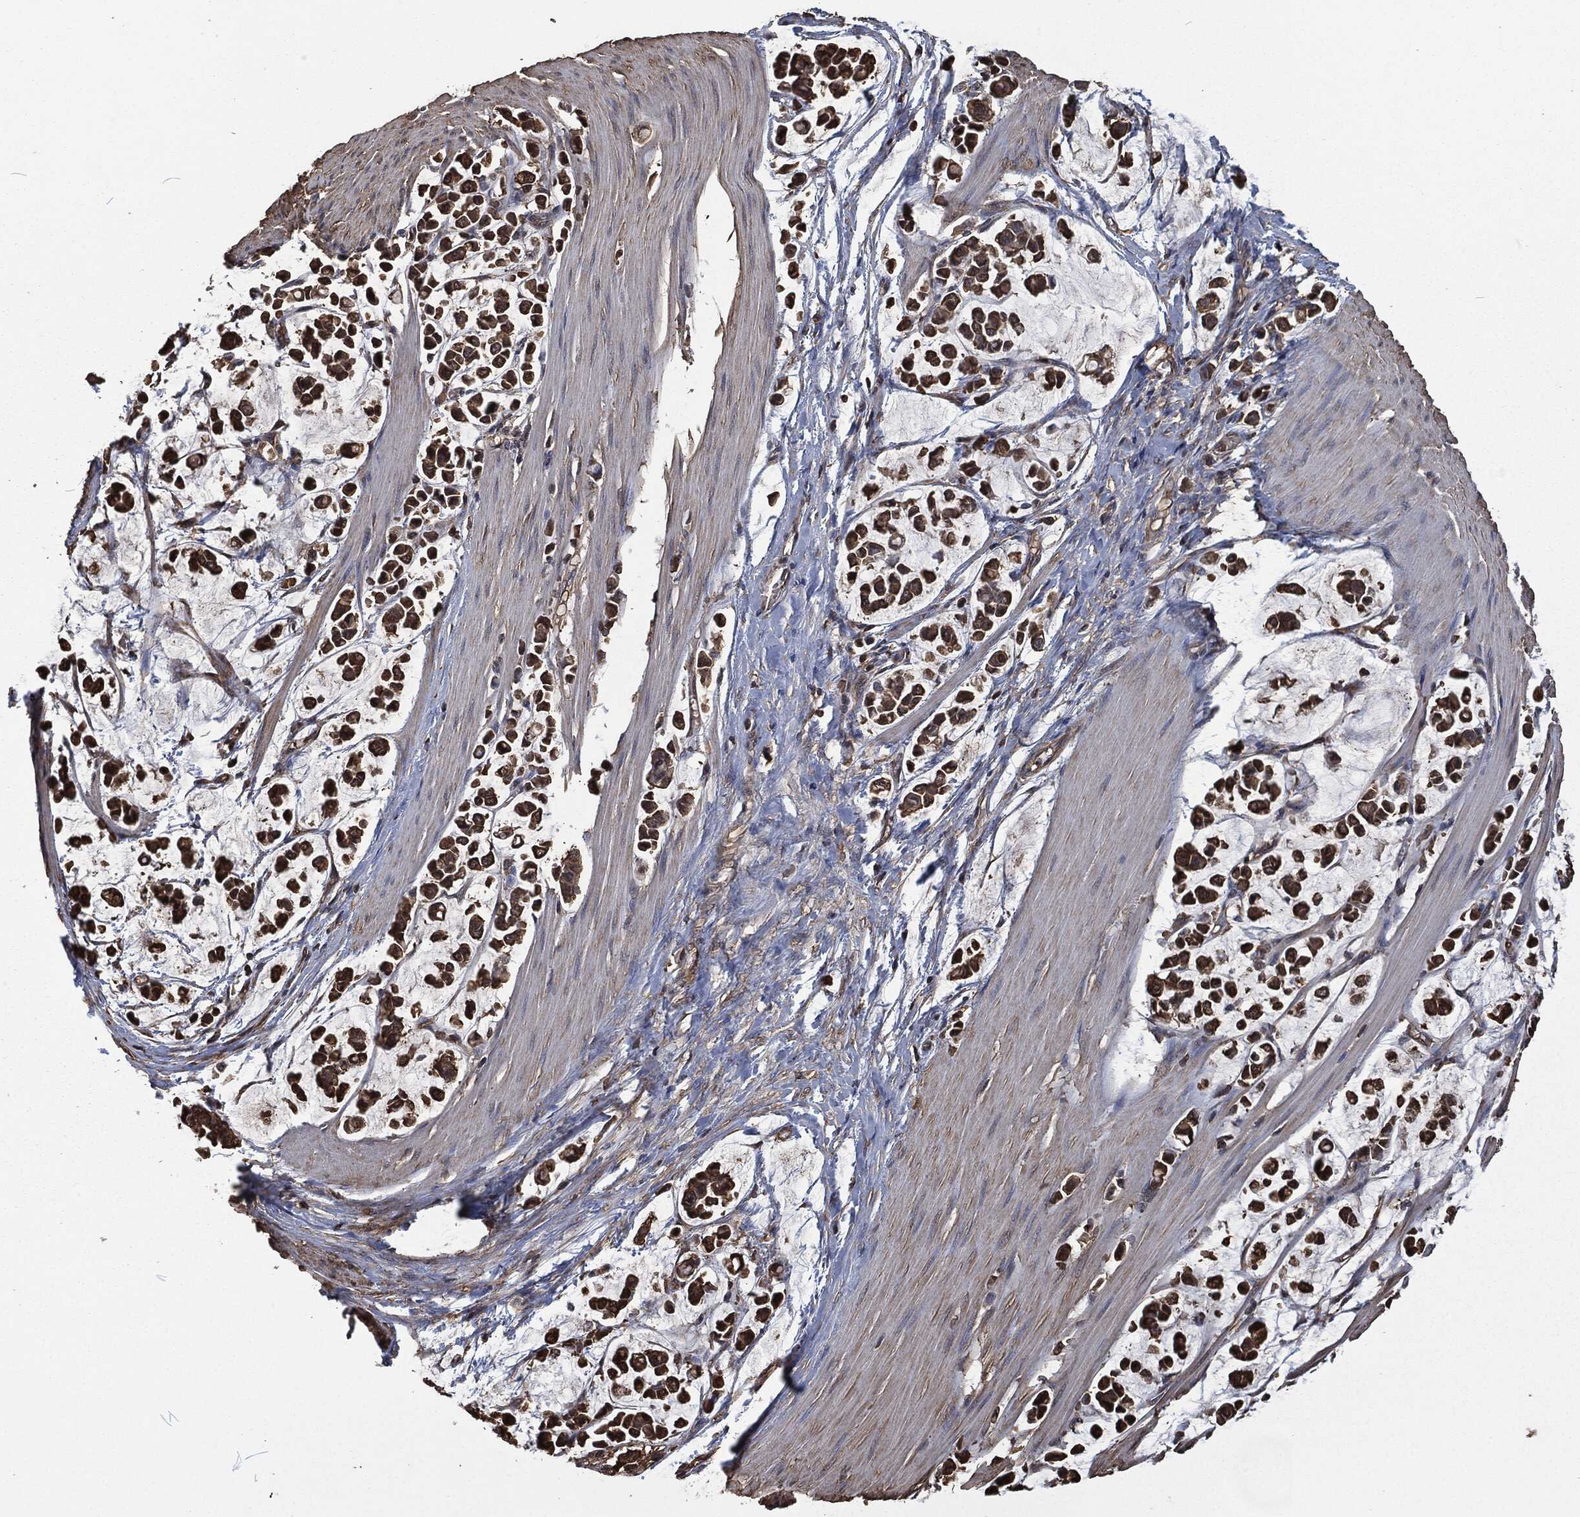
{"staining": {"intensity": "strong", "quantity": ">75%", "location": "cytoplasmic/membranous"}, "tissue": "stomach cancer", "cell_type": "Tumor cells", "image_type": "cancer", "snomed": [{"axis": "morphology", "description": "Adenocarcinoma, NOS"}, {"axis": "topography", "description": "Stomach"}], "caption": "Strong cytoplasmic/membranous expression is identified in about >75% of tumor cells in adenocarcinoma (stomach).", "gene": "PRDX4", "patient": {"sex": "male", "age": 82}}